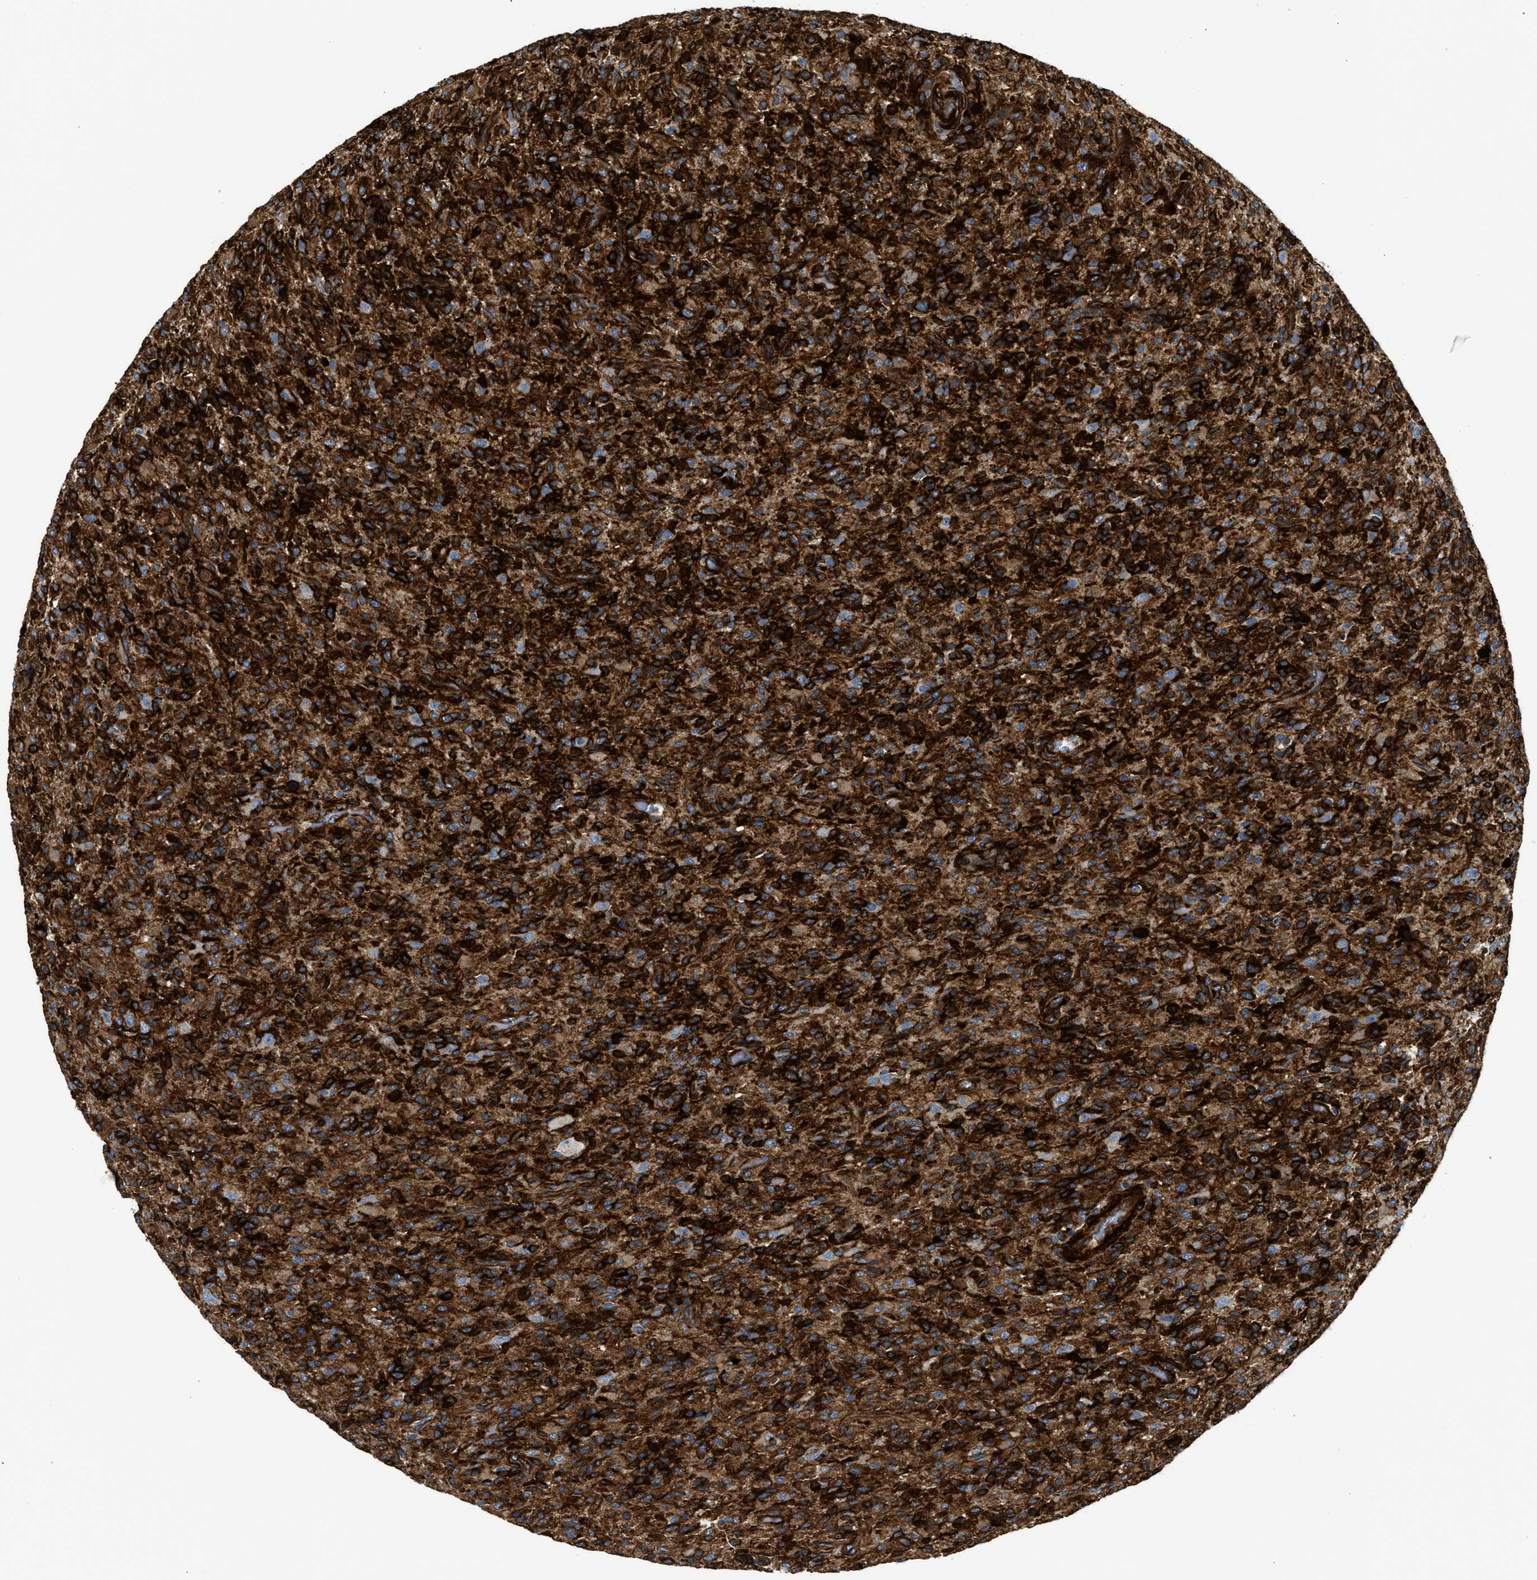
{"staining": {"intensity": "strong", "quantity": ">75%", "location": "cytoplasmic/membranous"}, "tissue": "glioma", "cell_type": "Tumor cells", "image_type": "cancer", "snomed": [{"axis": "morphology", "description": "Glioma, malignant, High grade"}, {"axis": "topography", "description": "Brain"}], "caption": "Immunohistochemical staining of glioma exhibits high levels of strong cytoplasmic/membranous protein positivity in approximately >75% of tumor cells.", "gene": "HIP1", "patient": {"sex": "male", "age": 71}}